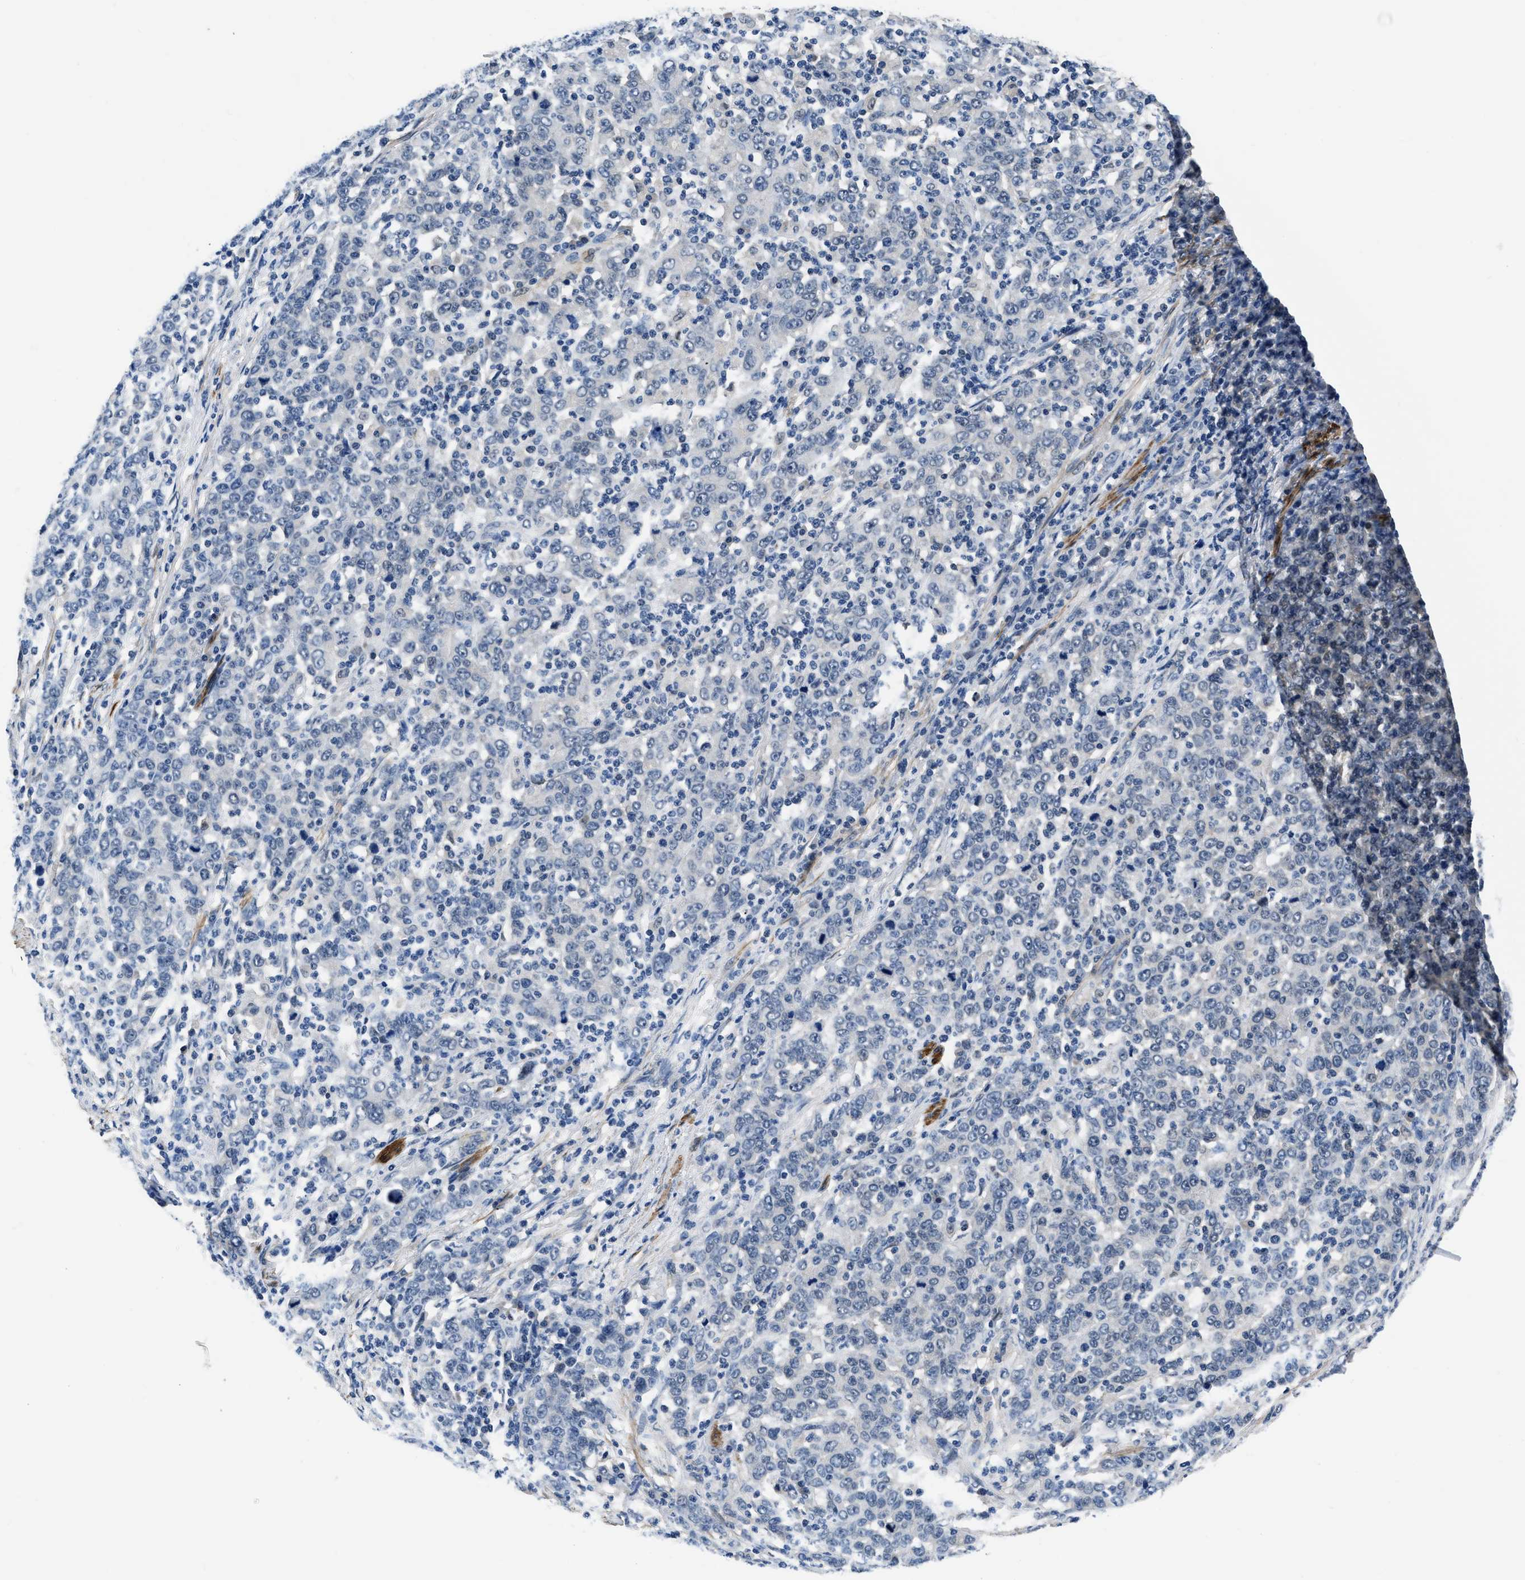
{"staining": {"intensity": "negative", "quantity": "none", "location": "none"}, "tissue": "stomach cancer", "cell_type": "Tumor cells", "image_type": "cancer", "snomed": [{"axis": "morphology", "description": "Adenocarcinoma, NOS"}, {"axis": "topography", "description": "Stomach, upper"}], "caption": "Protein analysis of stomach cancer (adenocarcinoma) reveals no significant staining in tumor cells. (DAB immunohistochemistry (IHC), high magnification).", "gene": "LANCL2", "patient": {"sex": "male", "age": 69}}